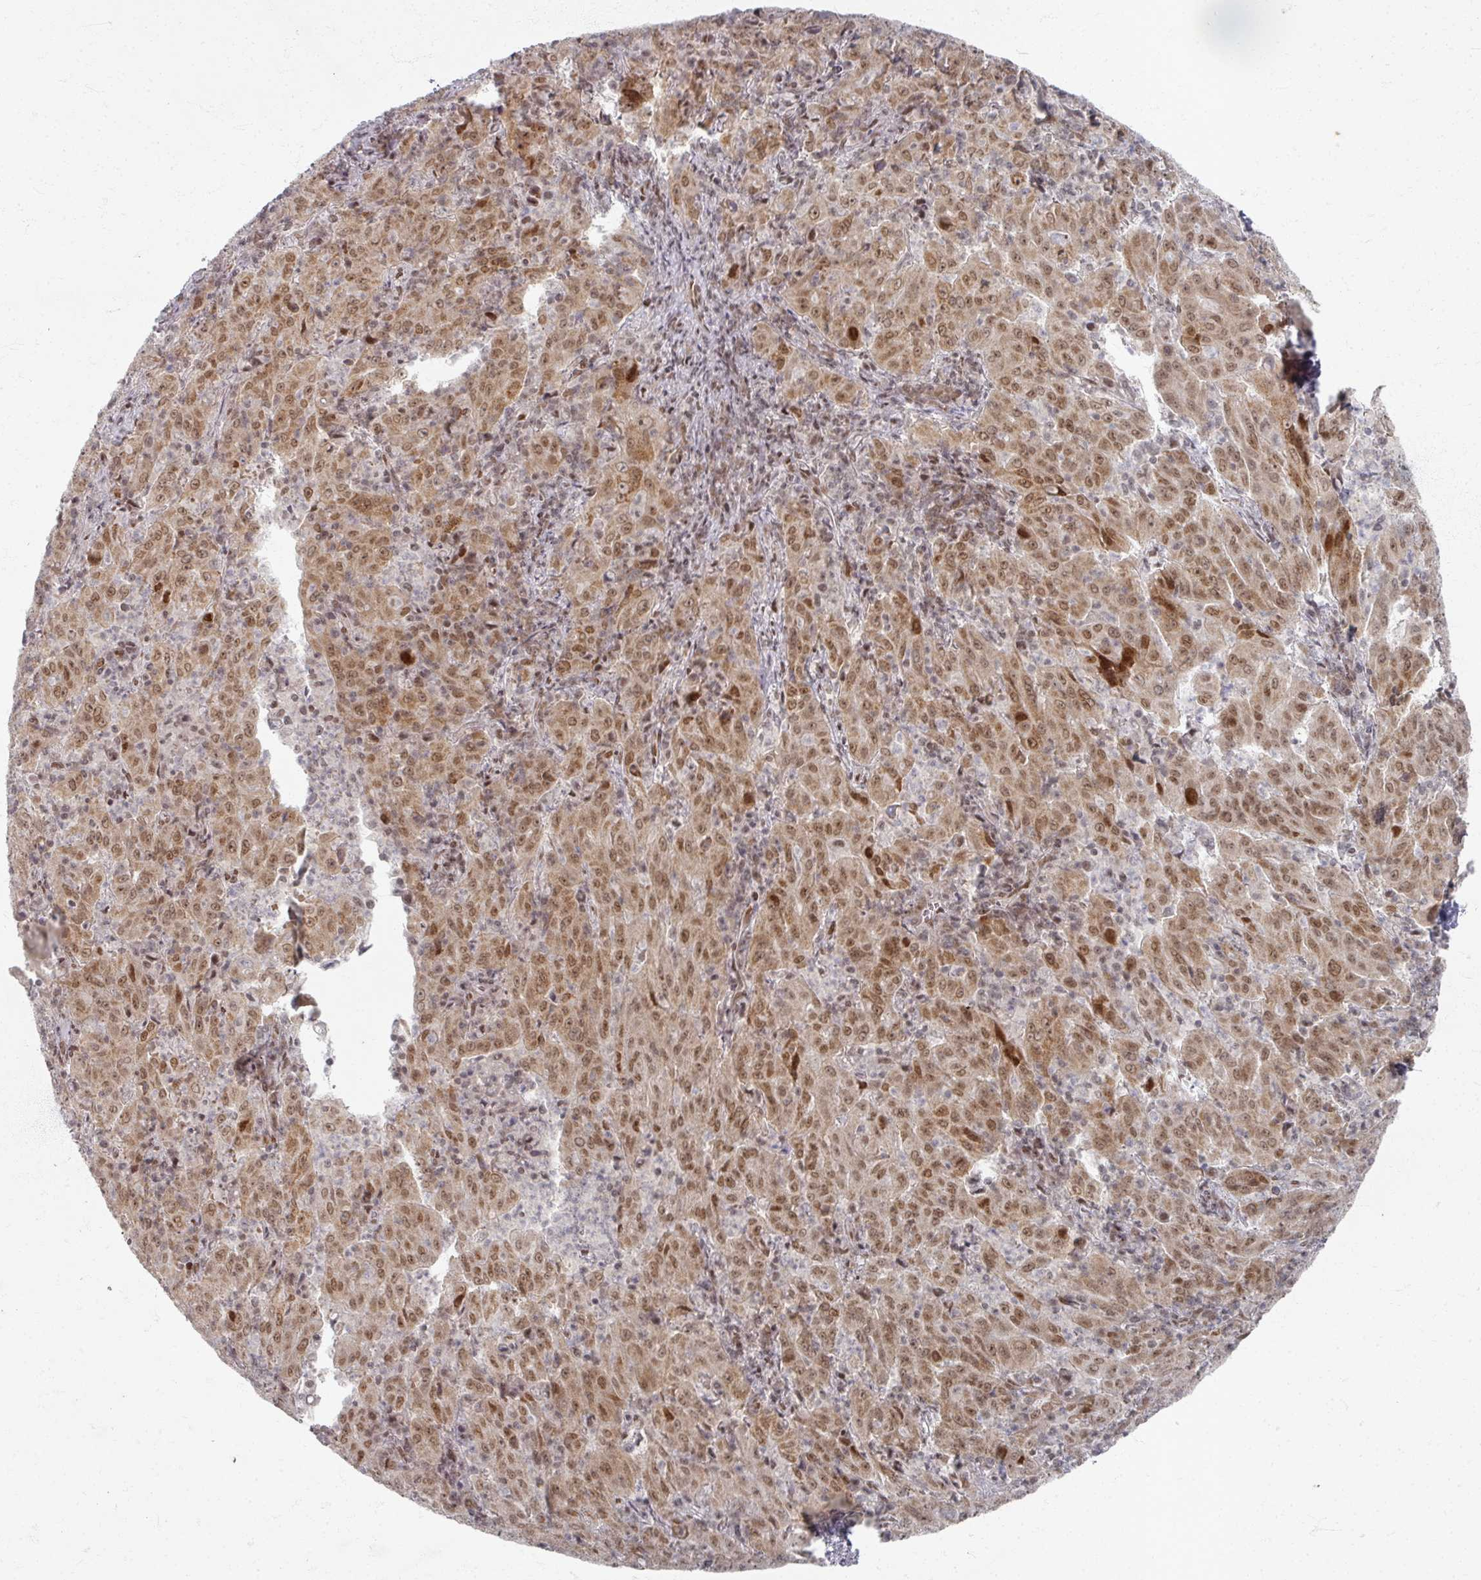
{"staining": {"intensity": "moderate", "quantity": ">75%", "location": "cytoplasmic/membranous,nuclear"}, "tissue": "pancreatic cancer", "cell_type": "Tumor cells", "image_type": "cancer", "snomed": [{"axis": "morphology", "description": "Adenocarcinoma, NOS"}, {"axis": "topography", "description": "Pancreas"}], "caption": "IHC photomicrograph of neoplastic tissue: pancreatic cancer (adenocarcinoma) stained using IHC displays medium levels of moderate protein expression localized specifically in the cytoplasmic/membranous and nuclear of tumor cells, appearing as a cytoplasmic/membranous and nuclear brown color.", "gene": "PSKH1", "patient": {"sex": "male", "age": 63}}